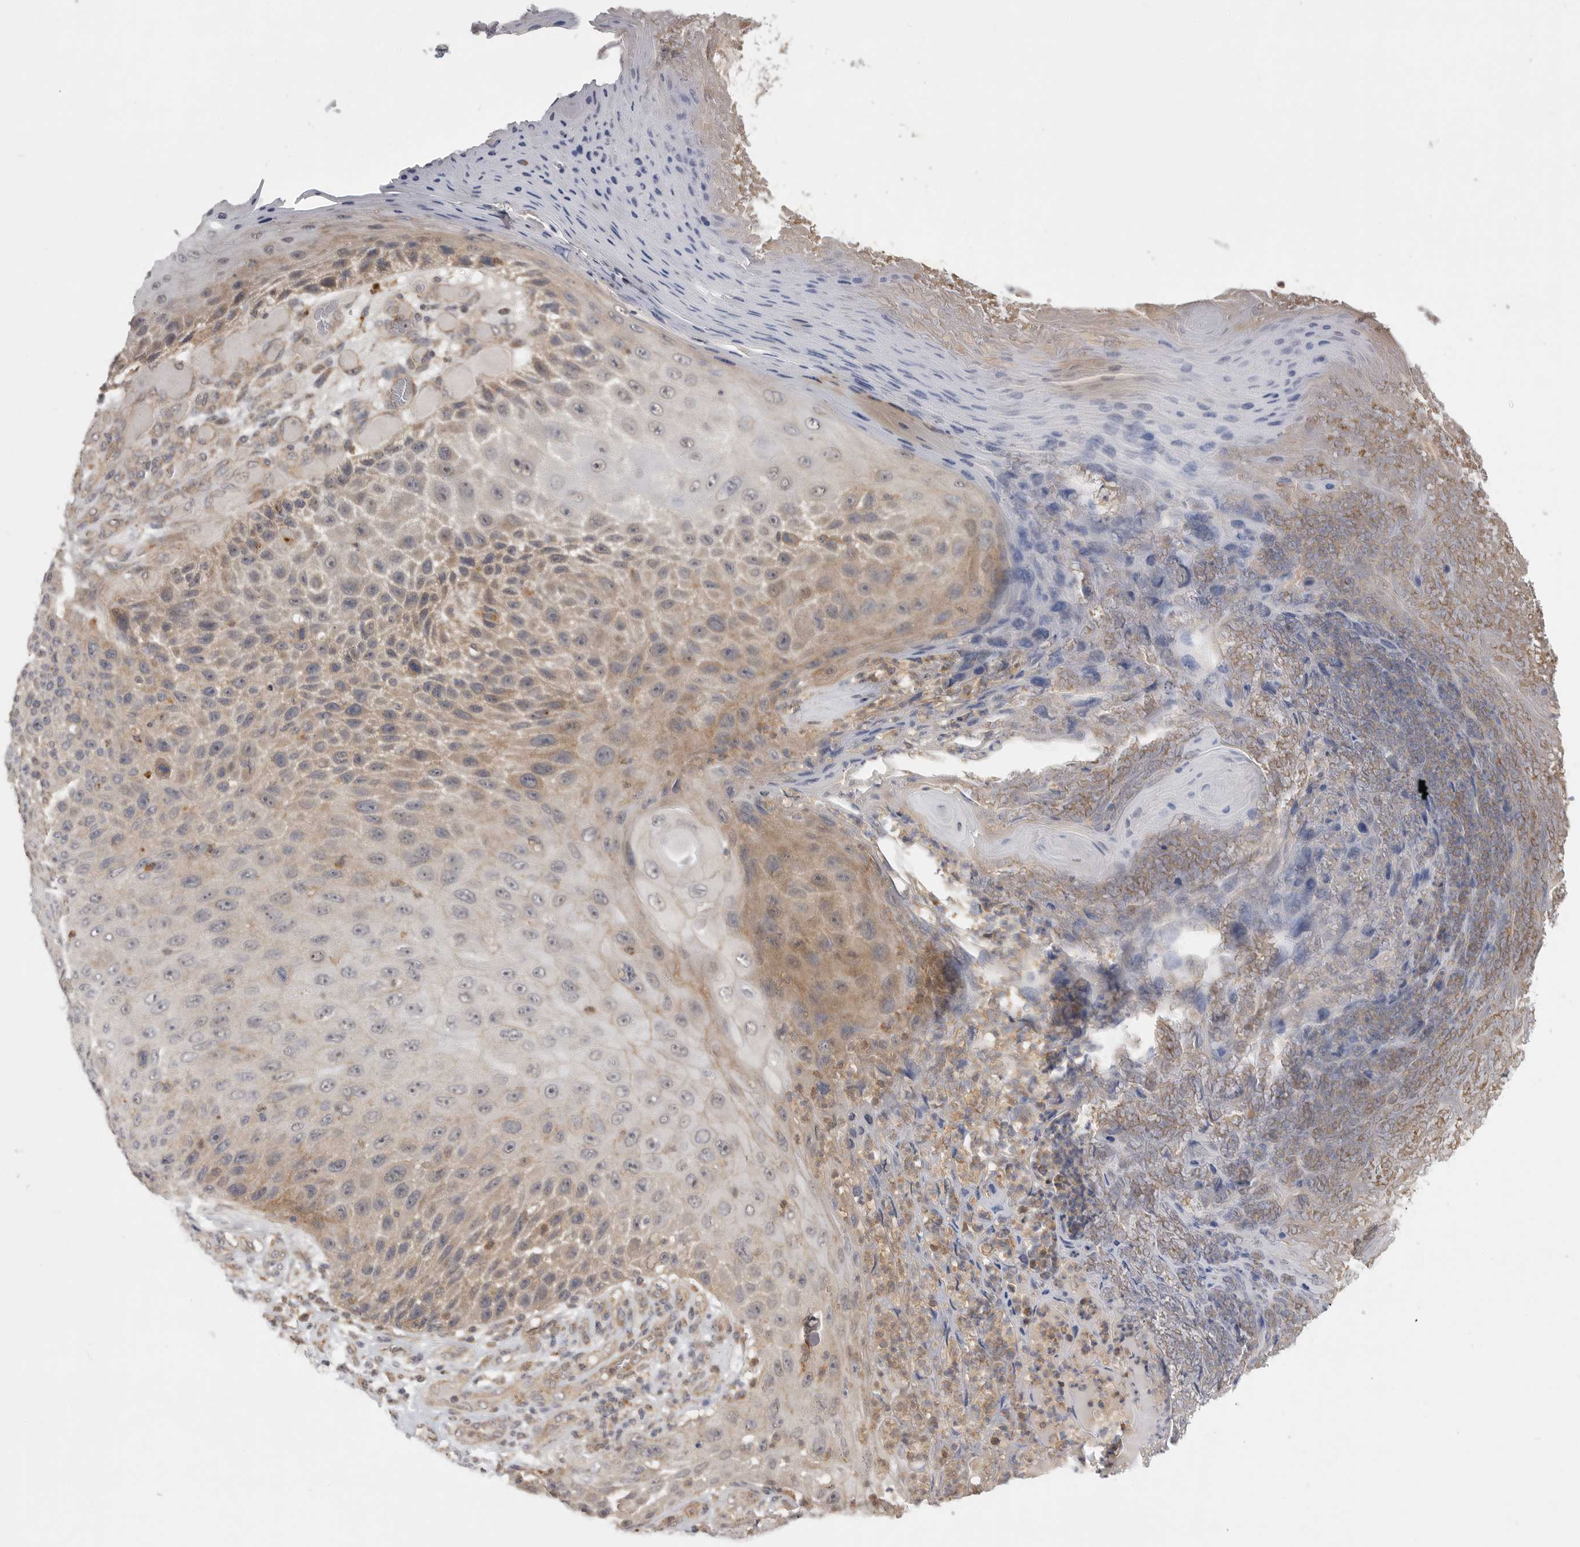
{"staining": {"intensity": "weak", "quantity": "25%-75%", "location": "cytoplasmic/membranous"}, "tissue": "skin cancer", "cell_type": "Tumor cells", "image_type": "cancer", "snomed": [{"axis": "morphology", "description": "Squamous cell carcinoma, NOS"}, {"axis": "topography", "description": "Skin"}], "caption": "A brown stain labels weak cytoplasmic/membranous expression of a protein in human skin cancer tumor cells. (IHC, brightfield microscopy, high magnification).", "gene": "ZNF232", "patient": {"sex": "female", "age": 88}}